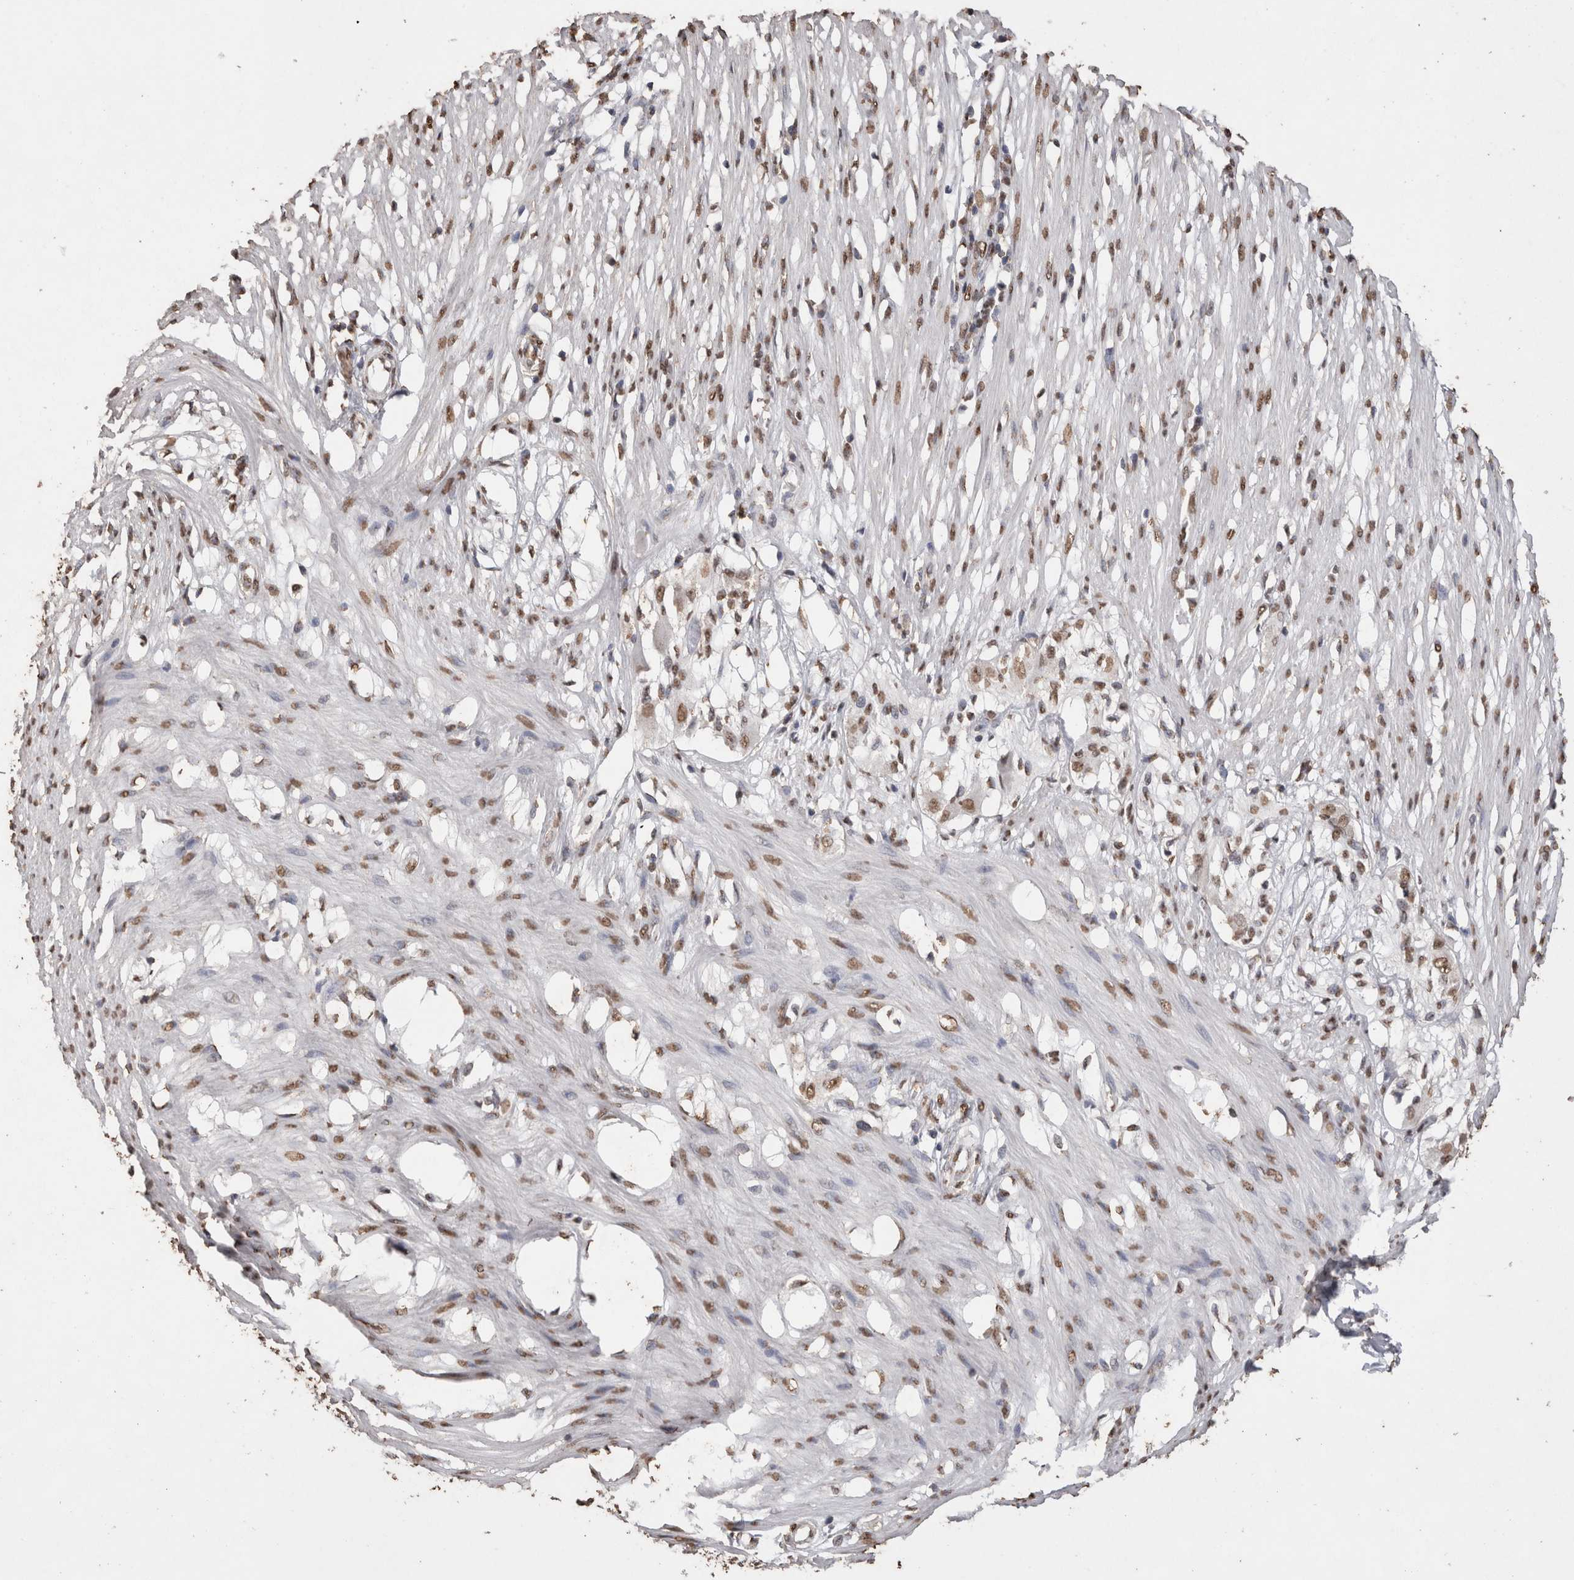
{"staining": {"intensity": "moderate", "quantity": ">75%", "location": "nuclear"}, "tissue": "smooth muscle", "cell_type": "Smooth muscle cells", "image_type": "normal", "snomed": [{"axis": "morphology", "description": "Normal tissue, NOS"}, {"axis": "morphology", "description": "Adenocarcinoma, NOS"}, {"axis": "topography", "description": "Smooth muscle"}, {"axis": "topography", "description": "Colon"}], "caption": "Normal smooth muscle demonstrates moderate nuclear expression in approximately >75% of smooth muscle cells, visualized by immunohistochemistry.", "gene": "NTHL1", "patient": {"sex": "male", "age": 14}}